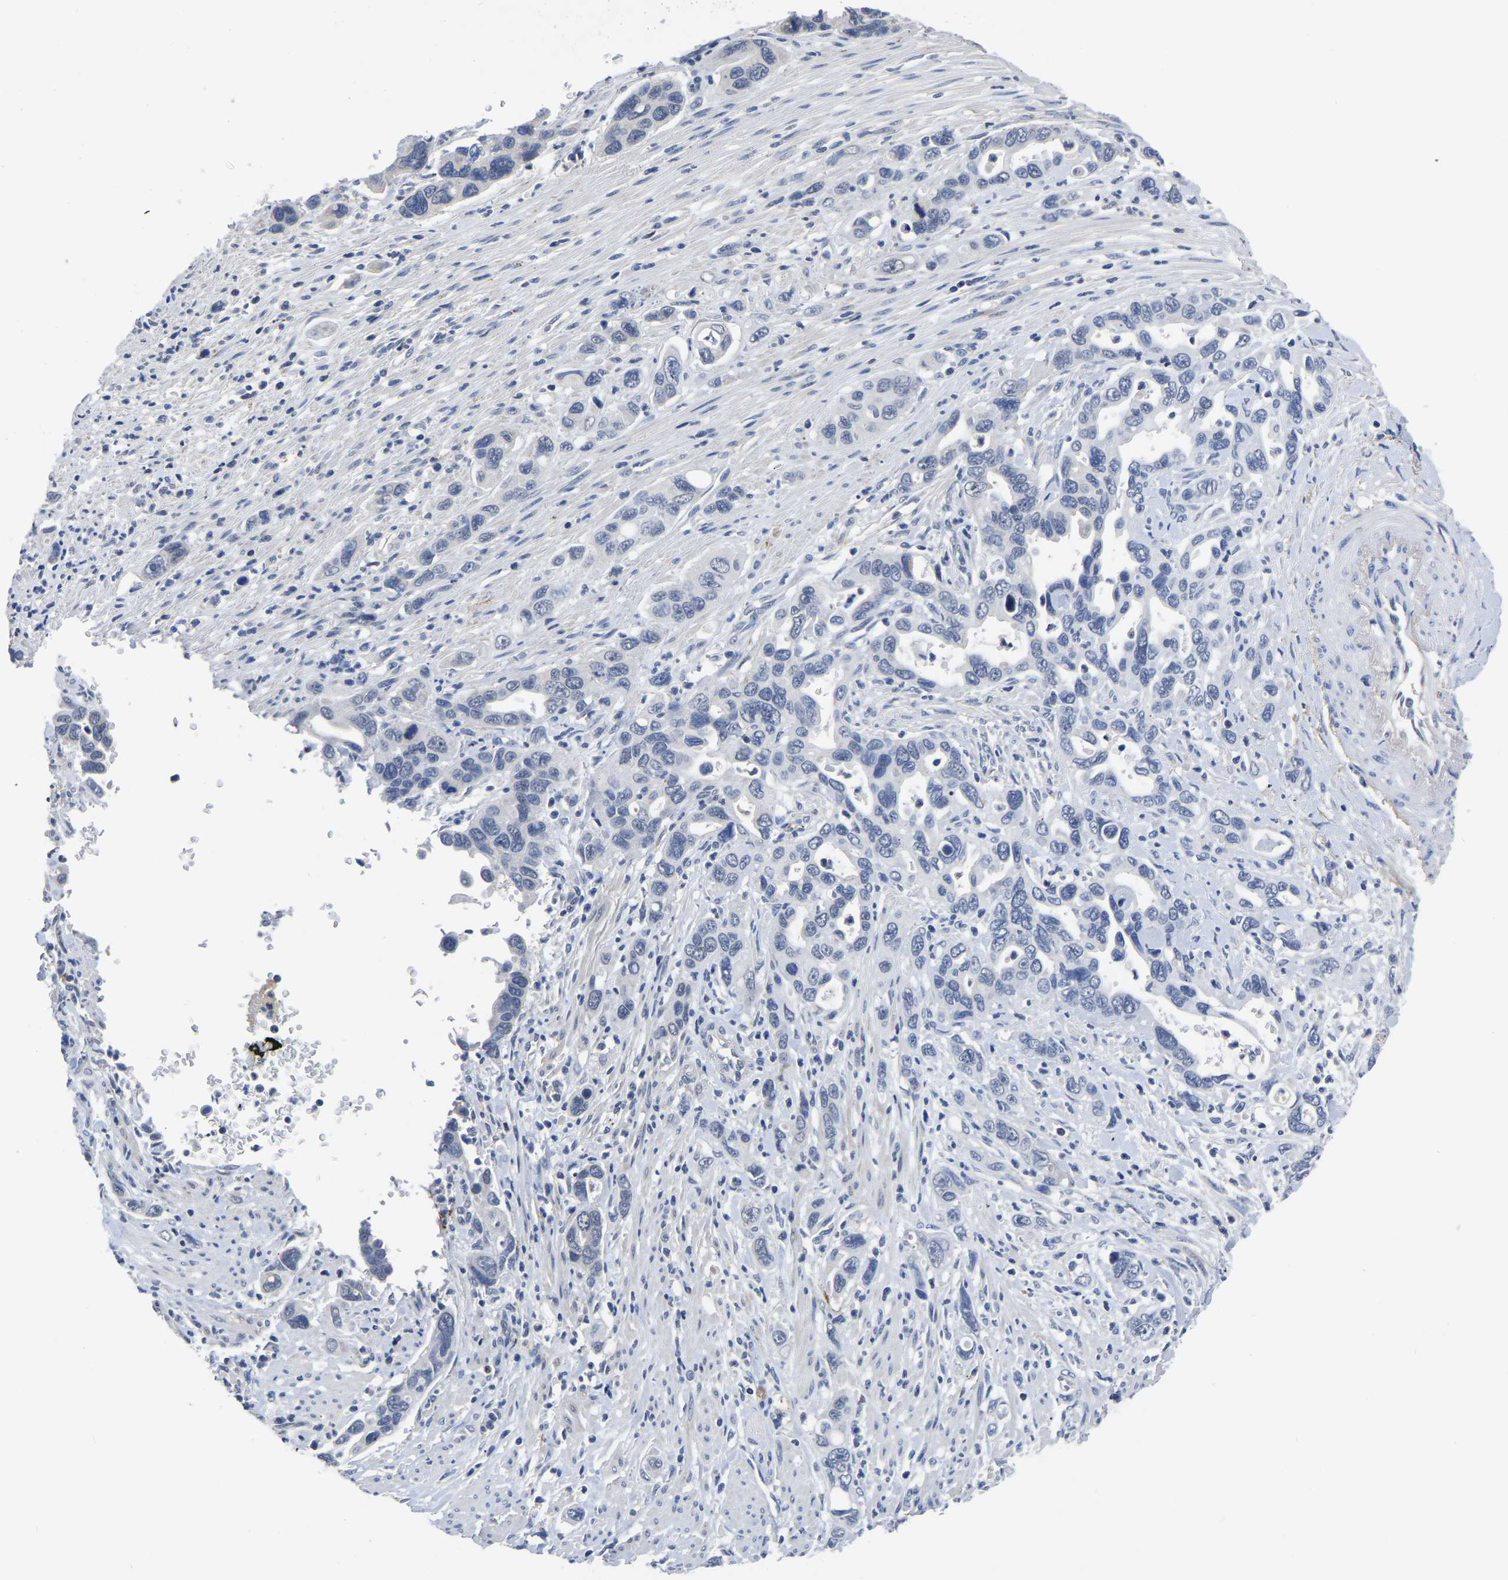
{"staining": {"intensity": "negative", "quantity": "none", "location": "none"}, "tissue": "pancreatic cancer", "cell_type": "Tumor cells", "image_type": "cancer", "snomed": [{"axis": "morphology", "description": "Adenocarcinoma, NOS"}, {"axis": "topography", "description": "Pancreas"}], "caption": "There is no significant expression in tumor cells of pancreatic cancer.", "gene": "FGD5", "patient": {"sex": "female", "age": 70}}